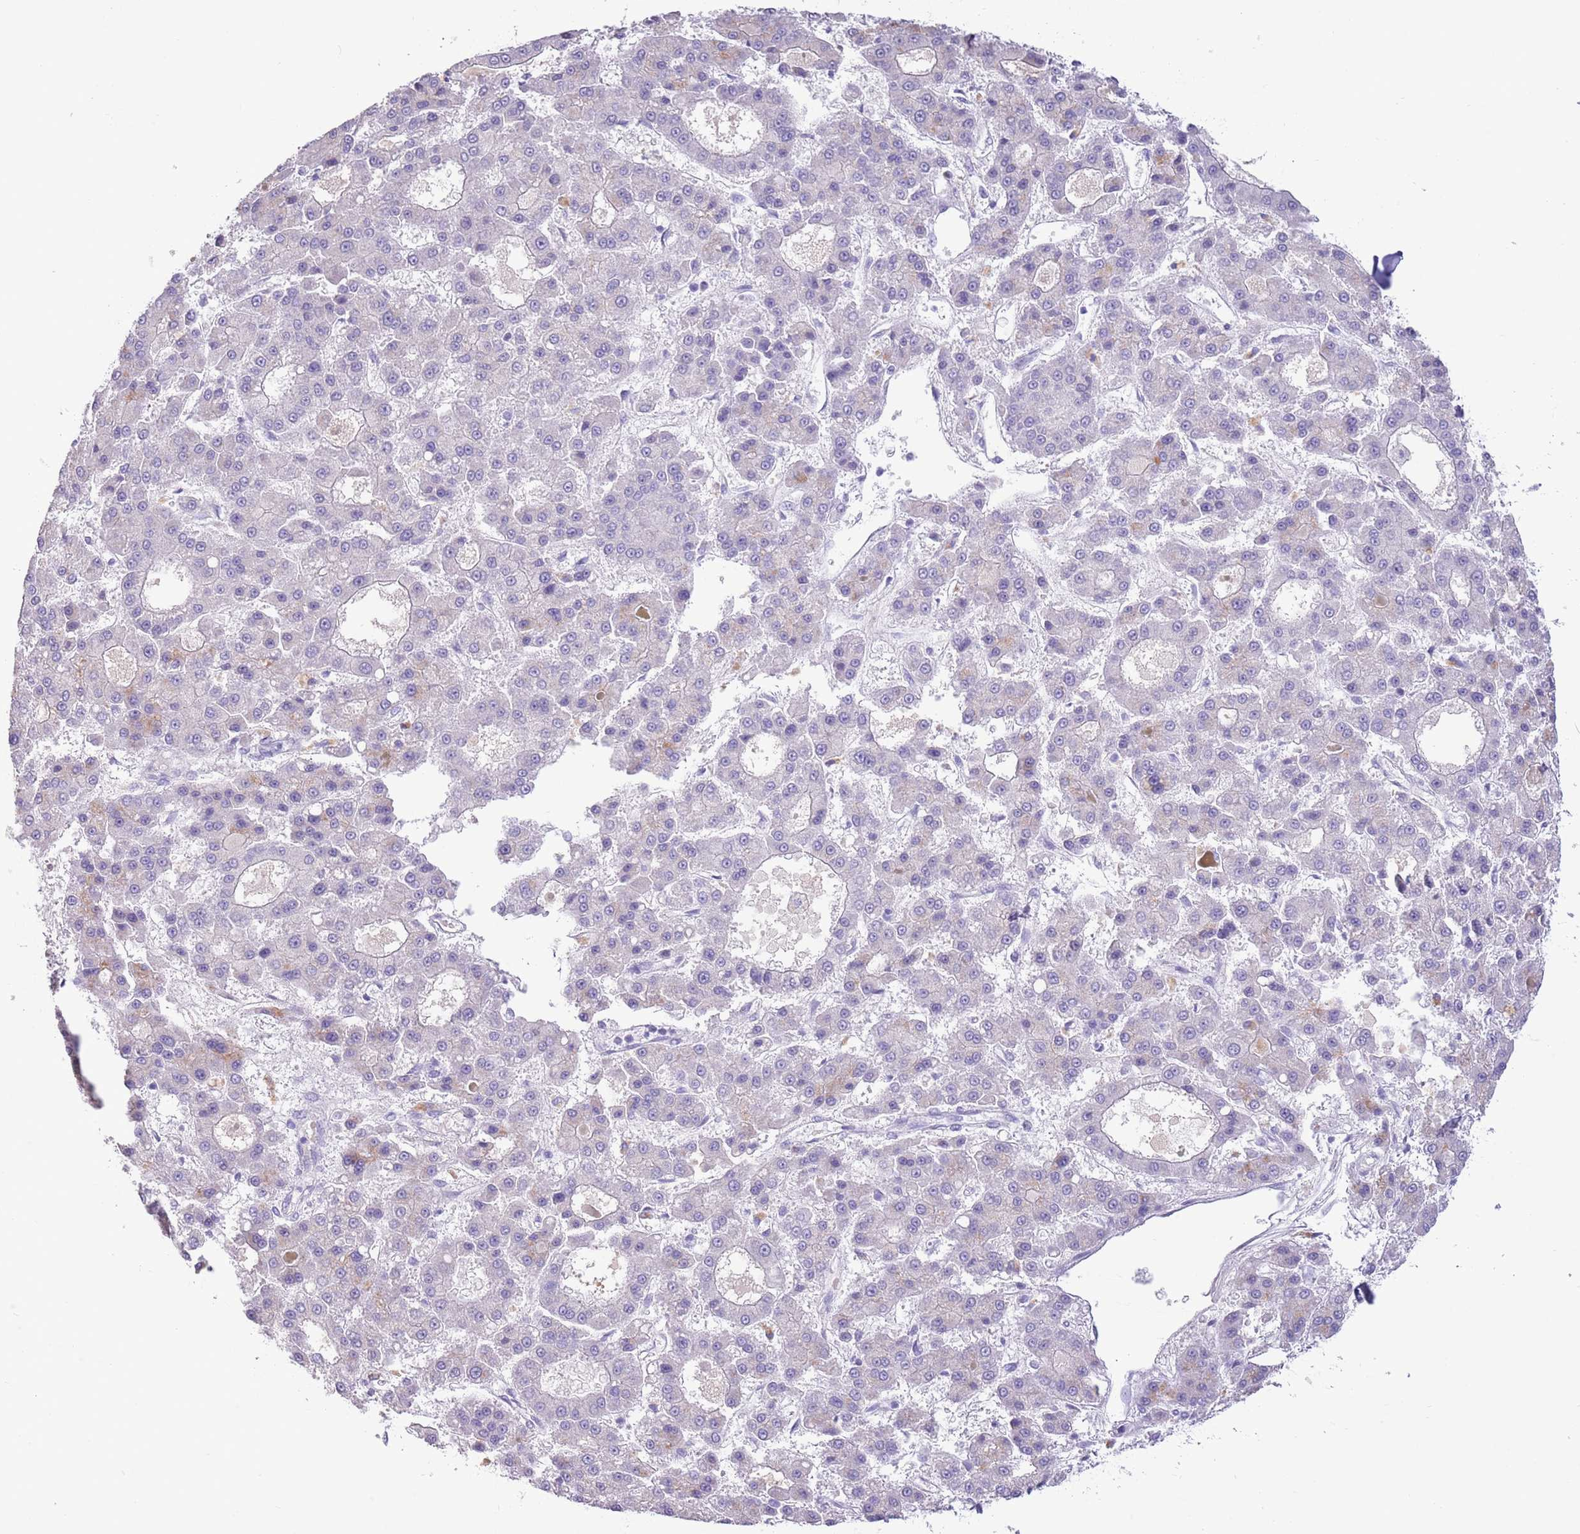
{"staining": {"intensity": "negative", "quantity": "none", "location": "none"}, "tissue": "liver cancer", "cell_type": "Tumor cells", "image_type": "cancer", "snomed": [{"axis": "morphology", "description": "Carcinoma, Hepatocellular, NOS"}, {"axis": "topography", "description": "Liver"}], "caption": "Immunohistochemistry of liver hepatocellular carcinoma displays no staining in tumor cells.", "gene": "TOX2", "patient": {"sex": "male", "age": 70}}